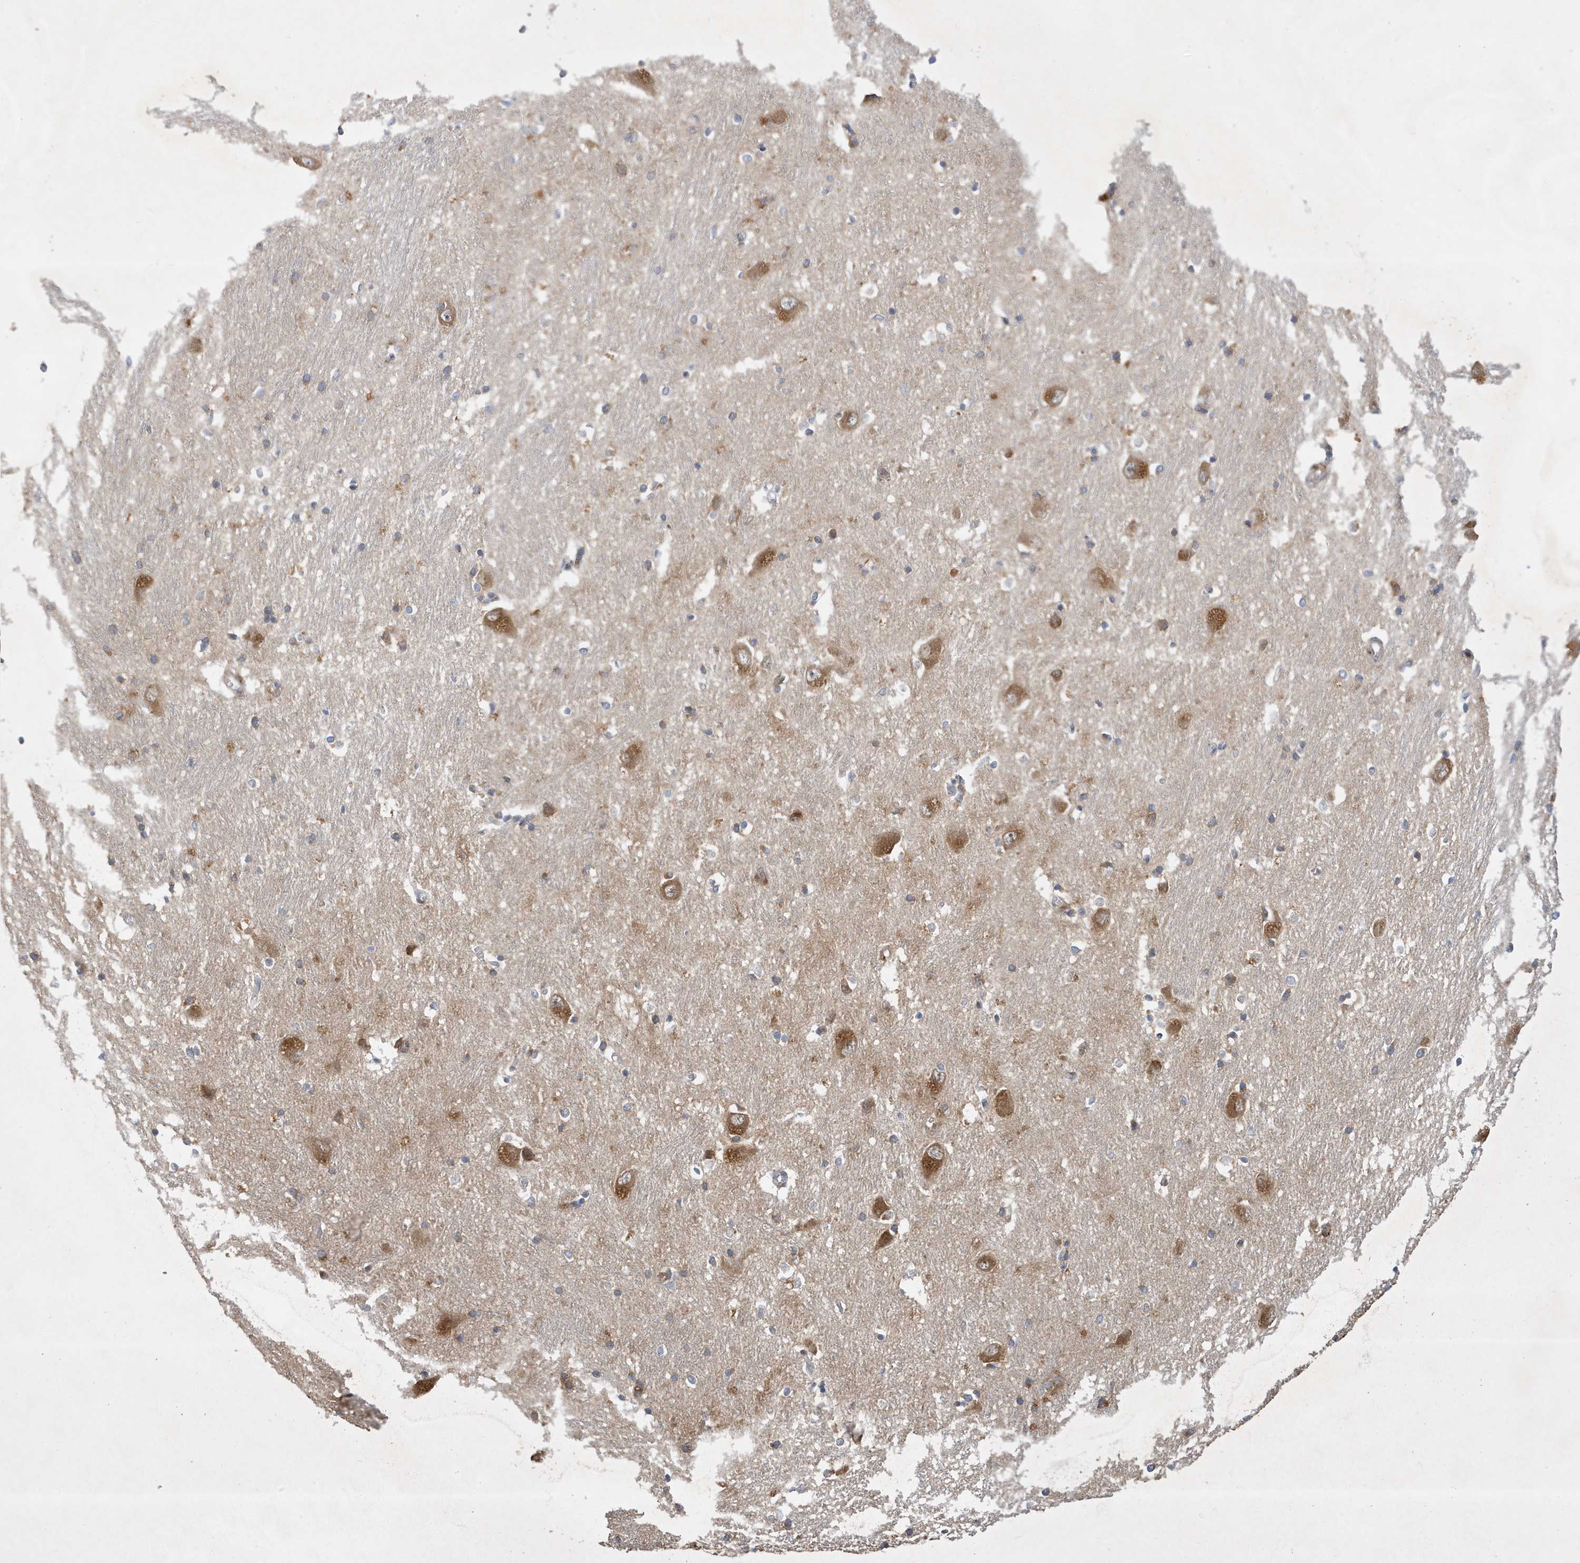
{"staining": {"intensity": "moderate", "quantity": "25%-75%", "location": "cytoplasmic/membranous,nuclear"}, "tissue": "caudate", "cell_type": "Glial cells", "image_type": "normal", "snomed": [{"axis": "morphology", "description": "Normal tissue, NOS"}, {"axis": "topography", "description": "Lateral ventricle wall"}], "caption": "Brown immunohistochemical staining in normal caudate displays moderate cytoplasmic/membranous,nuclear expression in about 25%-75% of glial cells. Ihc stains the protein of interest in brown and the nuclei are stained blue.", "gene": "LAPTM4A", "patient": {"sex": "male", "age": 37}}